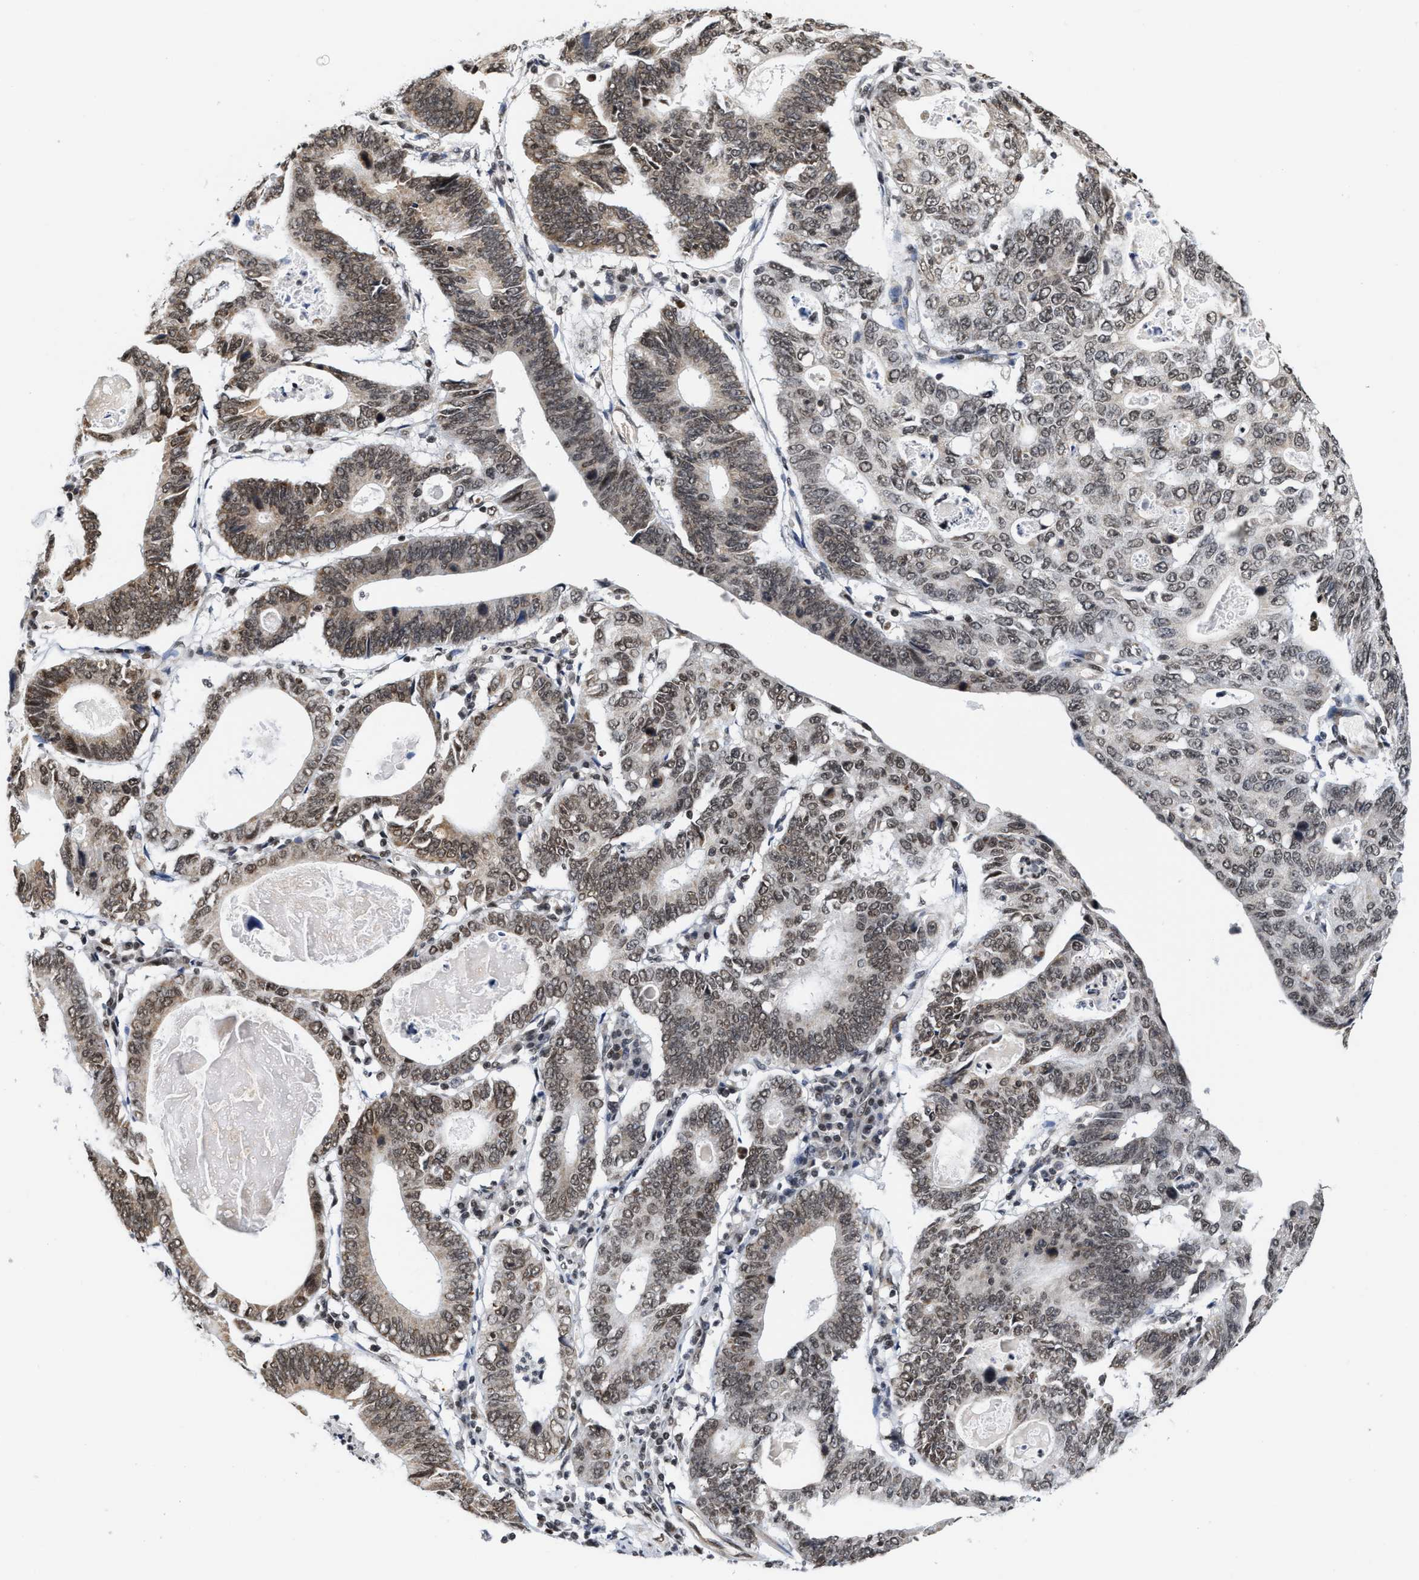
{"staining": {"intensity": "weak", "quantity": ">75%", "location": "nuclear"}, "tissue": "stomach cancer", "cell_type": "Tumor cells", "image_type": "cancer", "snomed": [{"axis": "morphology", "description": "Adenocarcinoma, NOS"}, {"axis": "topography", "description": "Stomach"}], "caption": "Tumor cells demonstrate low levels of weak nuclear expression in about >75% of cells in human stomach cancer (adenocarcinoma).", "gene": "ANKRD6", "patient": {"sex": "male", "age": 59}}